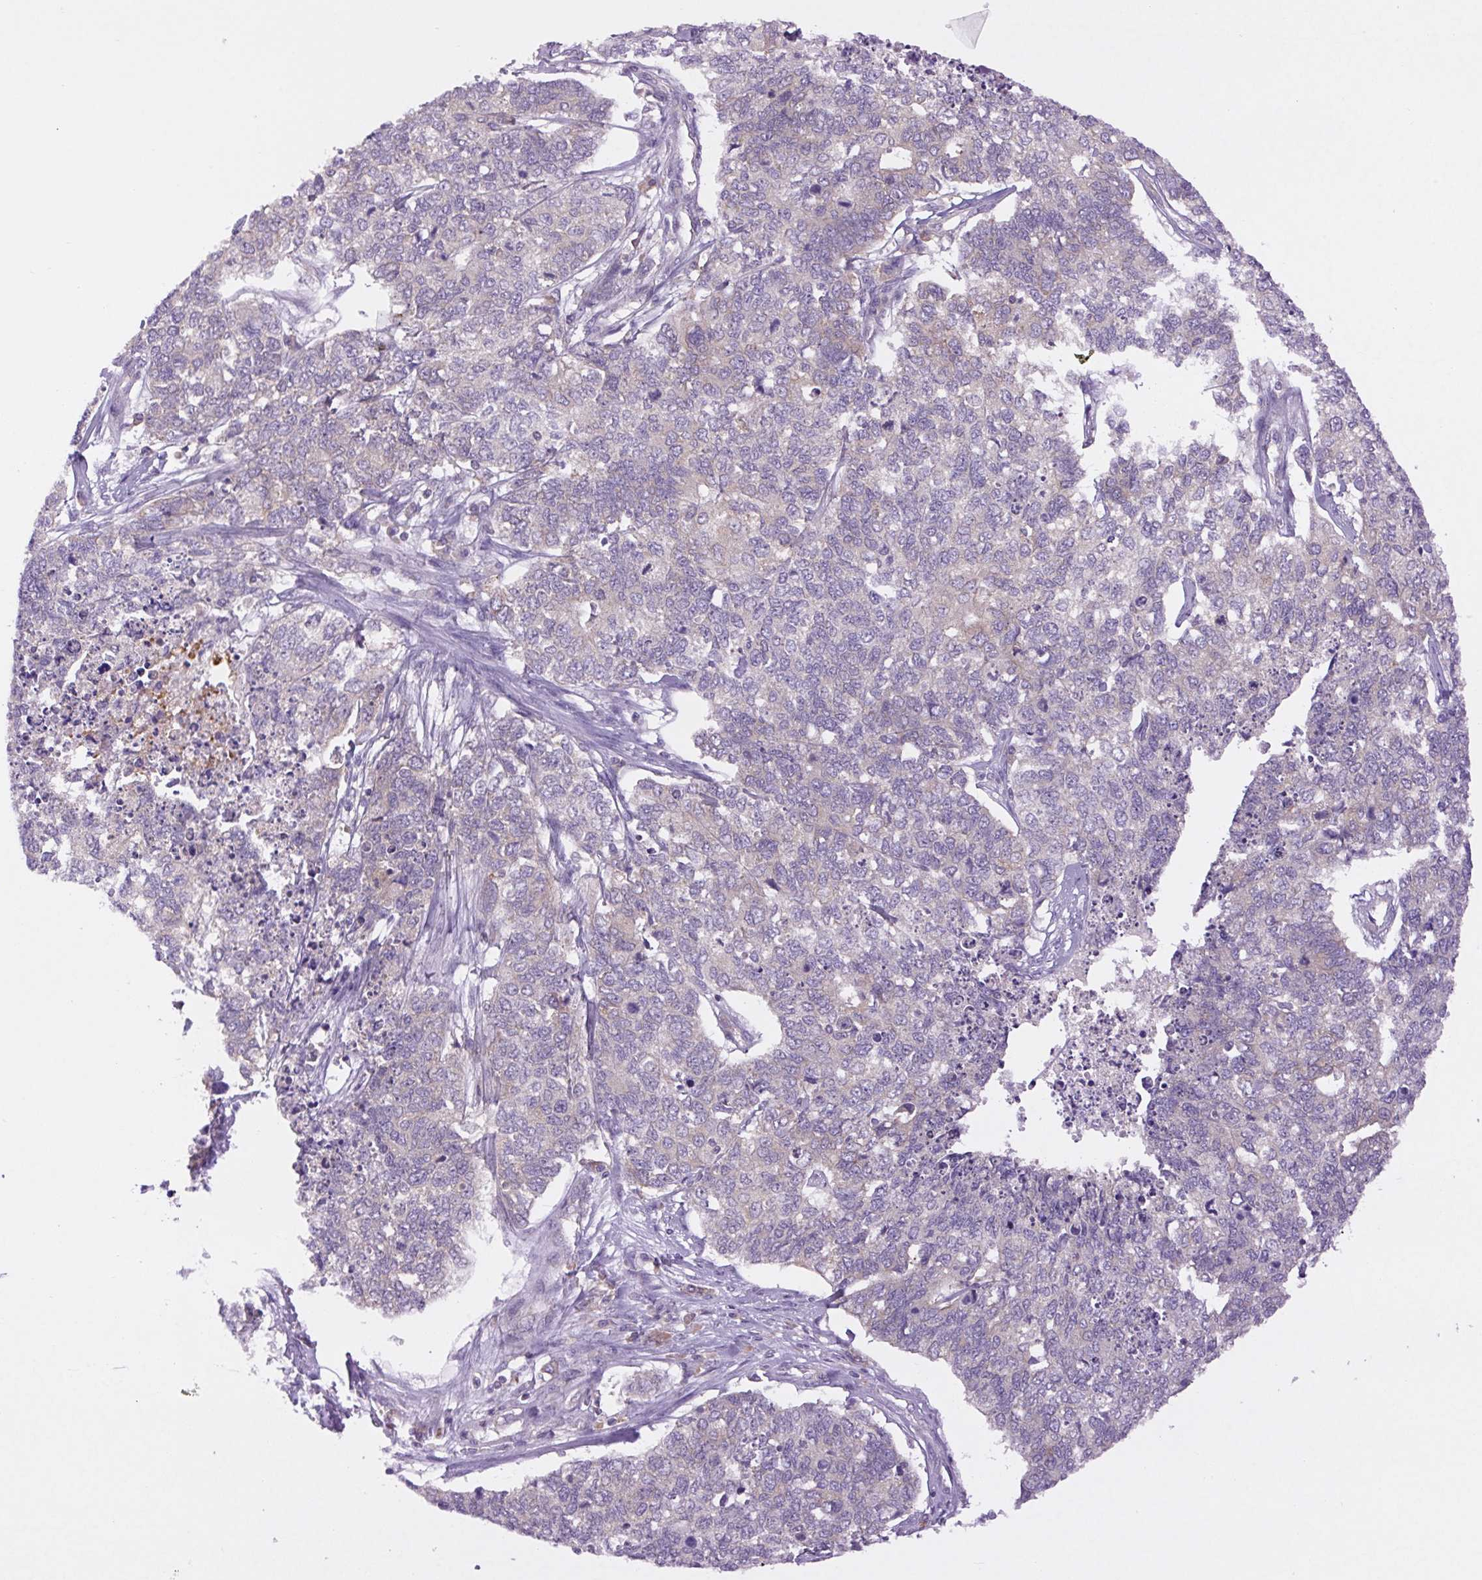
{"staining": {"intensity": "negative", "quantity": "none", "location": "none"}, "tissue": "cervical cancer", "cell_type": "Tumor cells", "image_type": "cancer", "snomed": [{"axis": "morphology", "description": "Squamous cell carcinoma, NOS"}, {"axis": "topography", "description": "Cervix"}], "caption": "Human cervical cancer stained for a protein using immunohistochemistry reveals no expression in tumor cells.", "gene": "MINK1", "patient": {"sex": "female", "age": 63}}